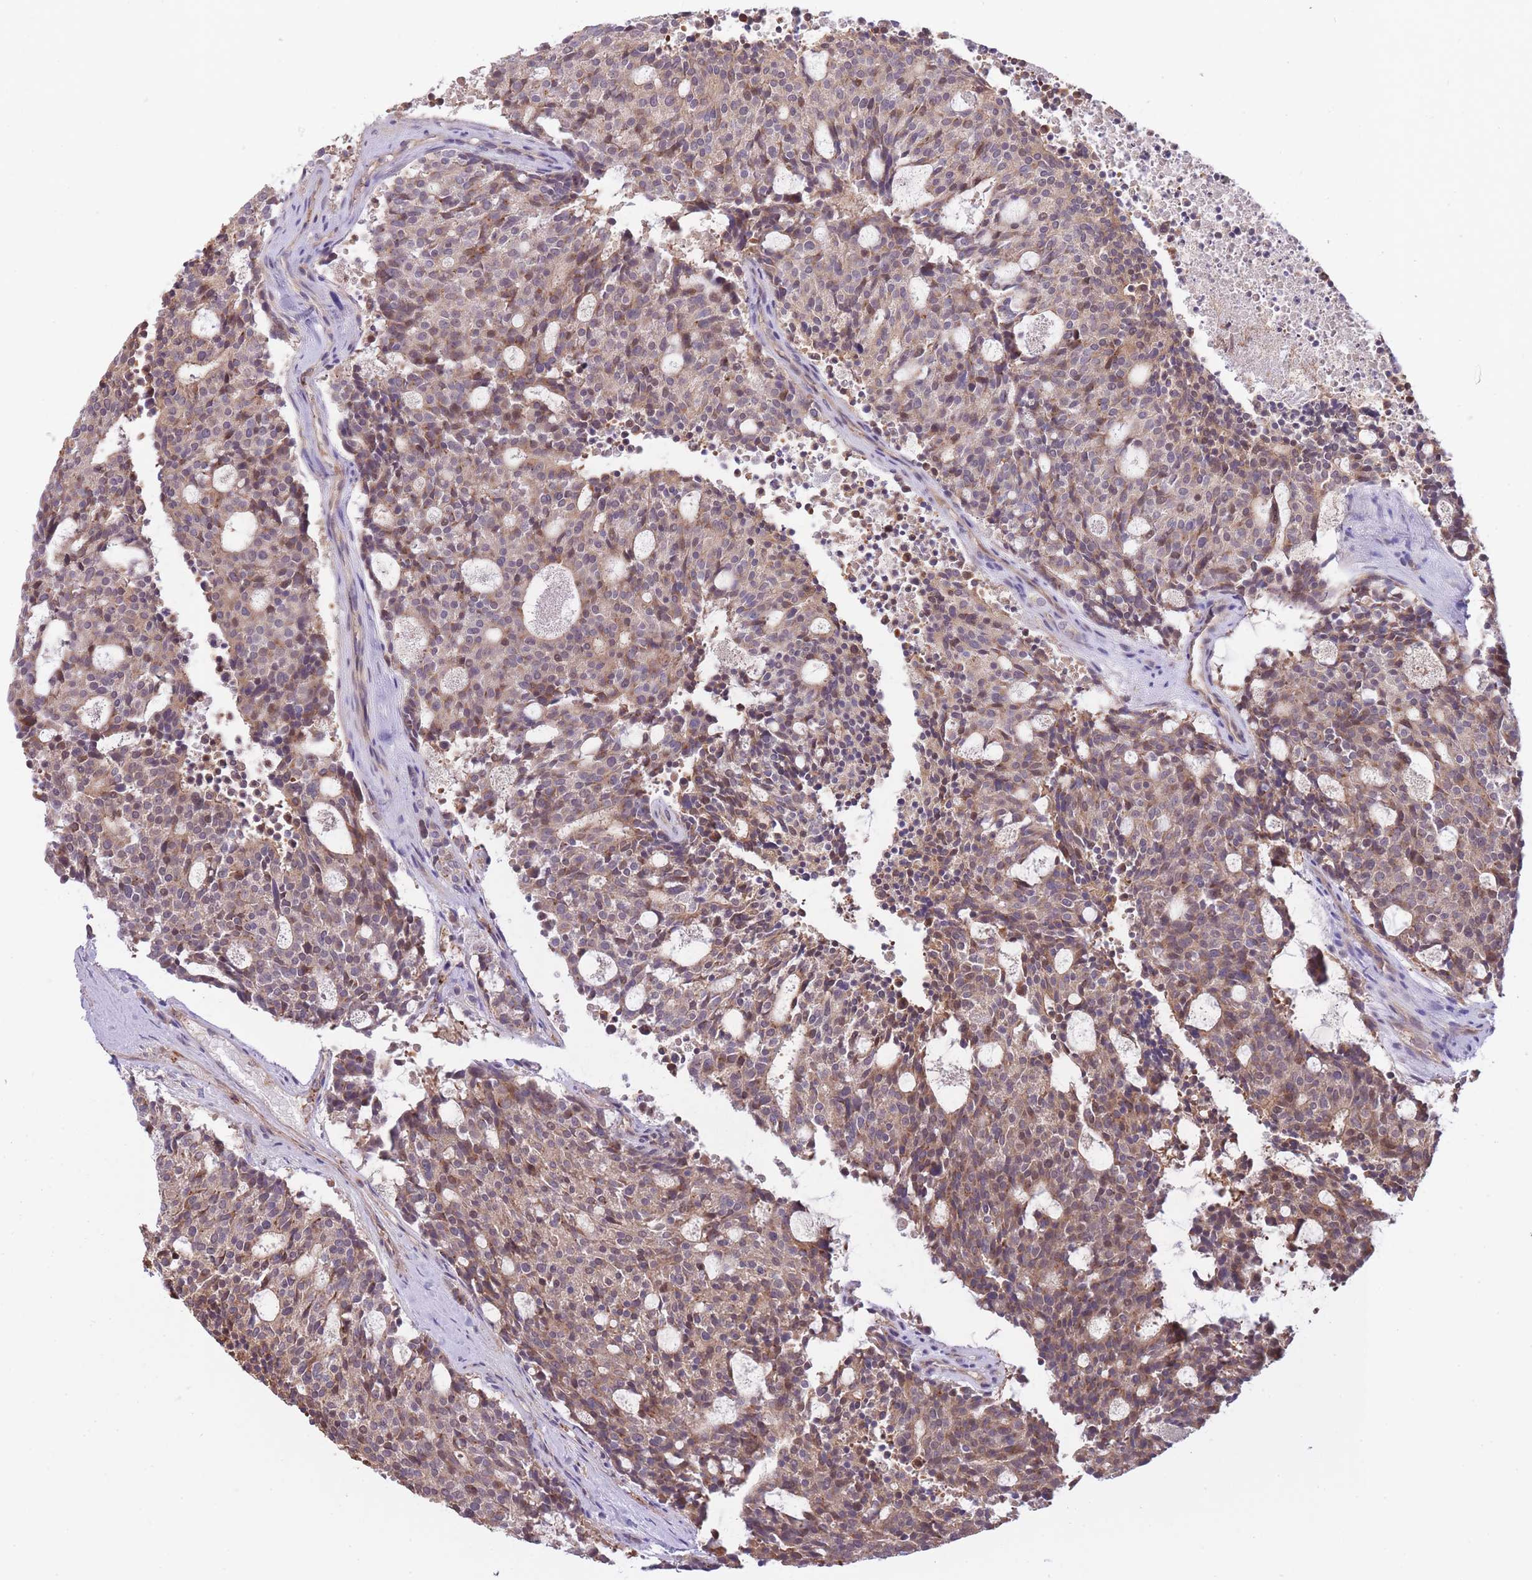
{"staining": {"intensity": "moderate", "quantity": "25%-75%", "location": "cytoplasmic/membranous"}, "tissue": "carcinoid", "cell_type": "Tumor cells", "image_type": "cancer", "snomed": [{"axis": "morphology", "description": "Carcinoid, malignant, NOS"}, {"axis": "topography", "description": "Pancreas"}], "caption": "Protein analysis of carcinoid tissue displays moderate cytoplasmic/membranous expression in approximately 25%-75% of tumor cells.", "gene": "ZNF304", "patient": {"sex": "female", "age": 54}}